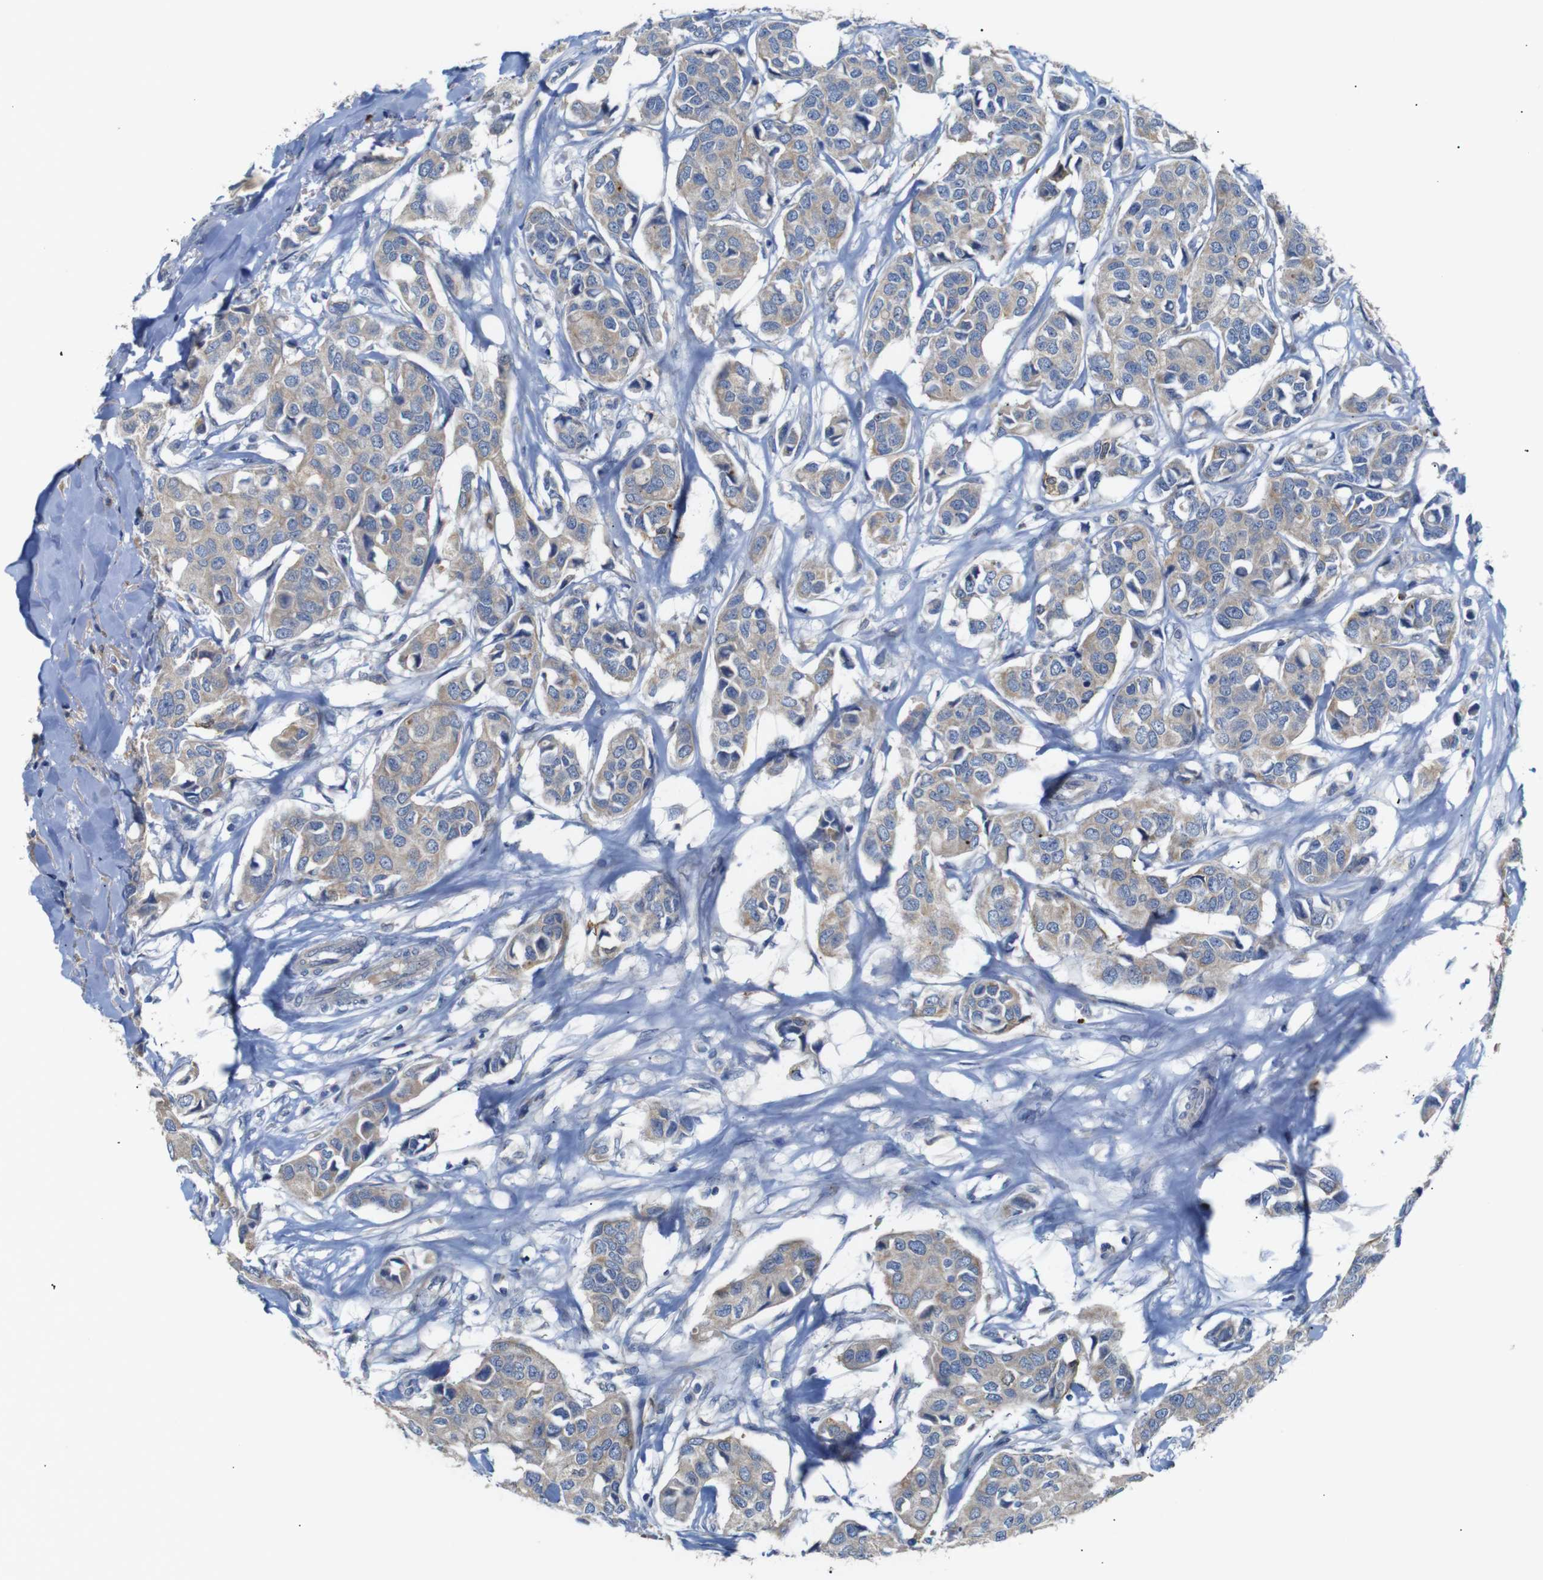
{"staining": {"intensity": "weak", "quantity": ">75%", "location": "cytoplasmic/membranous"}, "tissue": "breast cancer", "cell_type": "Tumor cells", "image_type": "cancer", "snomed": [{"axis": "morphology", "description": "Duct carcinoma"}, {"axis": "topography", "description": "Breast"}], "caption": "Breast intraductal carcinoma stained for a protein (brown) demonstrates weak cytoplasmic/membranous positive positivity in approximately >75% of tumor cells.", "gene": "ALOX15", "patient": {"sex": "female", "age": 80}}